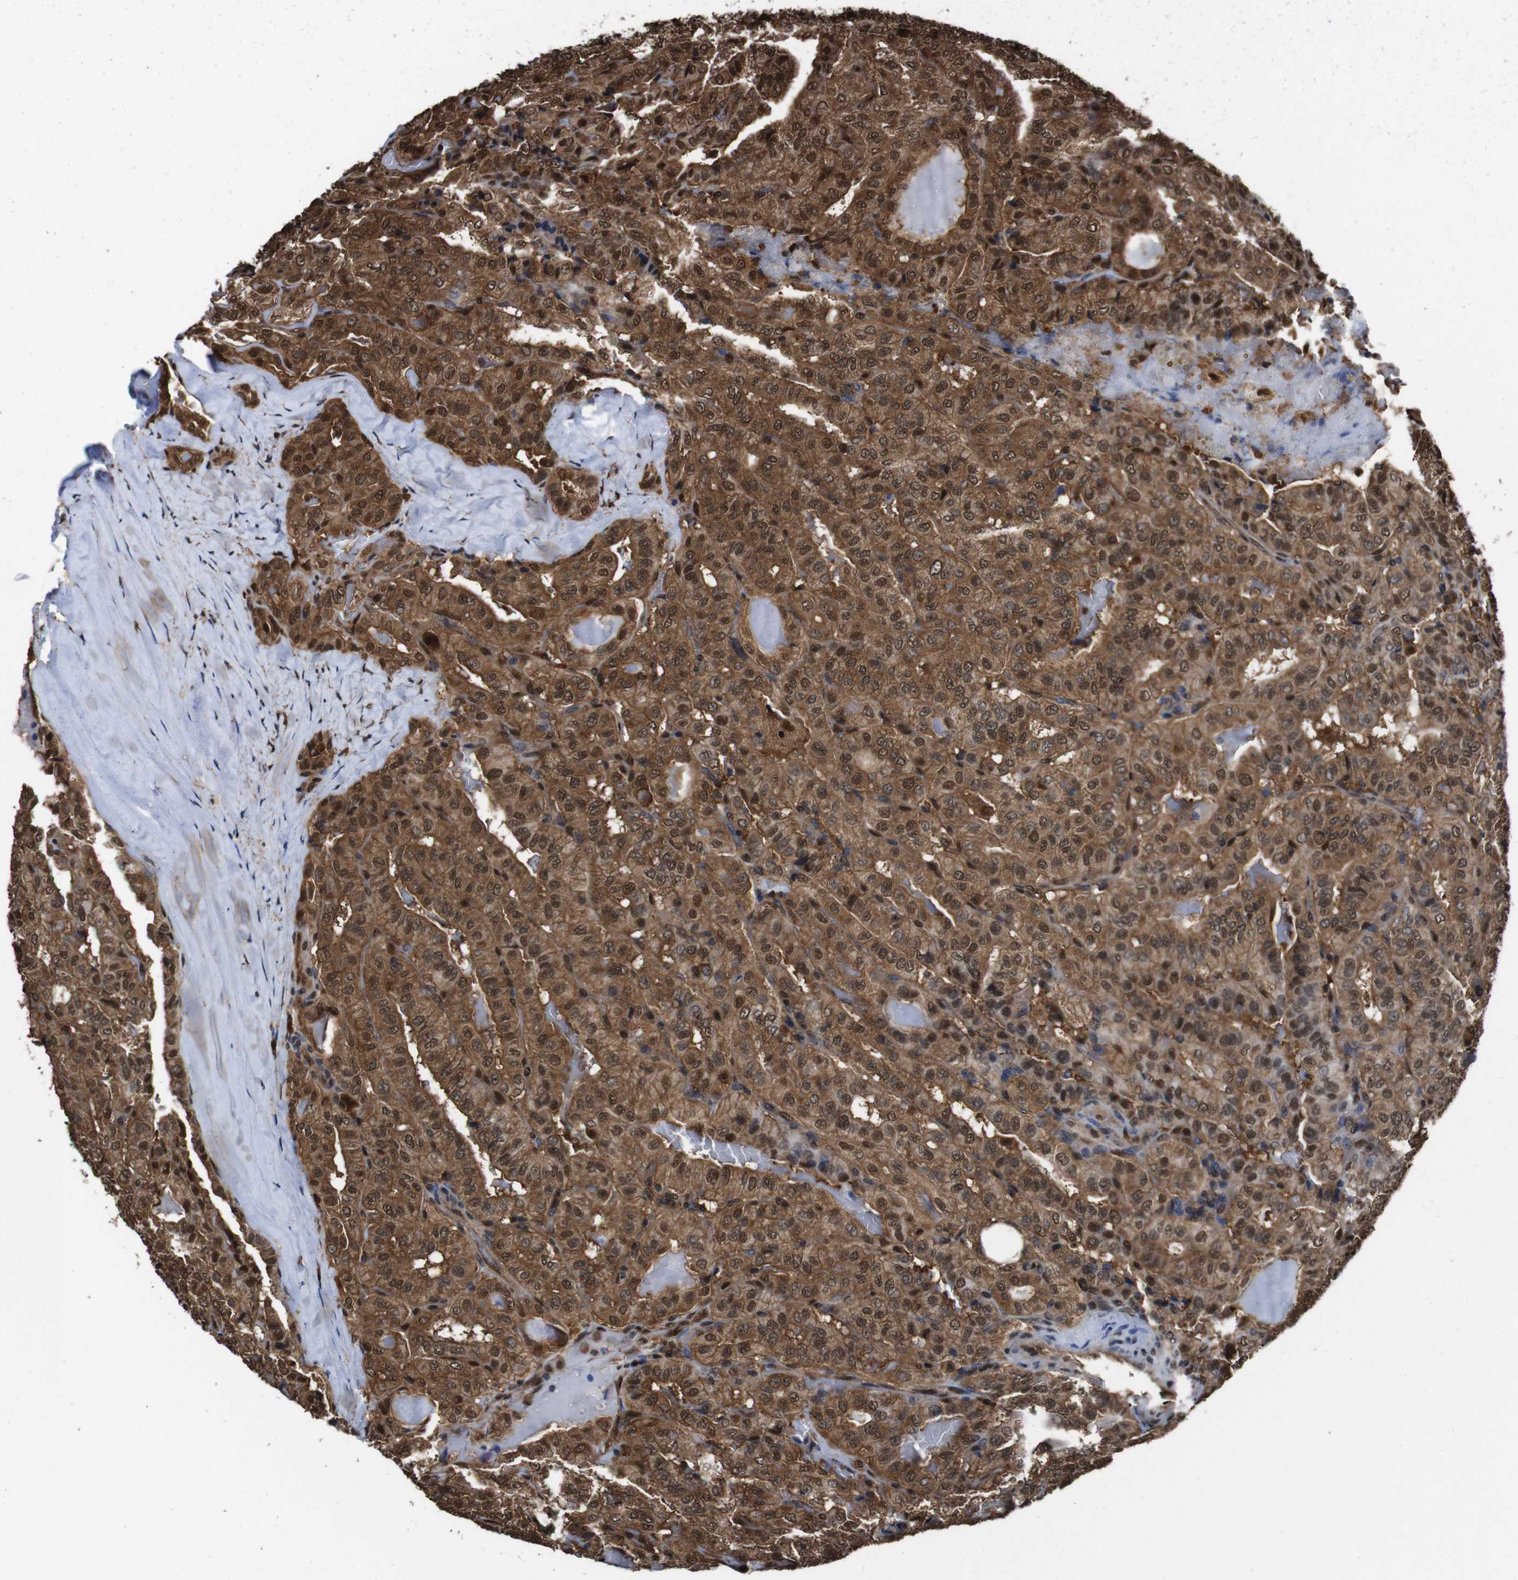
{"staining": {"intensity": "moderate", "quantity": ">75%", "location": "cytoplasmic/membranous,nuclear"}, "tissue": "thyroid cancer", "cell_type": "Tumor cells", "image_type": "cancer", "snomed": [{"axis": "morphology", "description": "Papillary adenocarcinoma, NOS"}, {"axis": "topography", "description": "Thyroid gland"}], "caption": "Immunohistochemistry (IHC) of thyroid cancer exhibits medium levels of moderate cytoplasmic/membranous and nuclear expression in about >75% of tumor cells.", "gene": "VCP", "patient": {"sex": "male", "age": 77}}